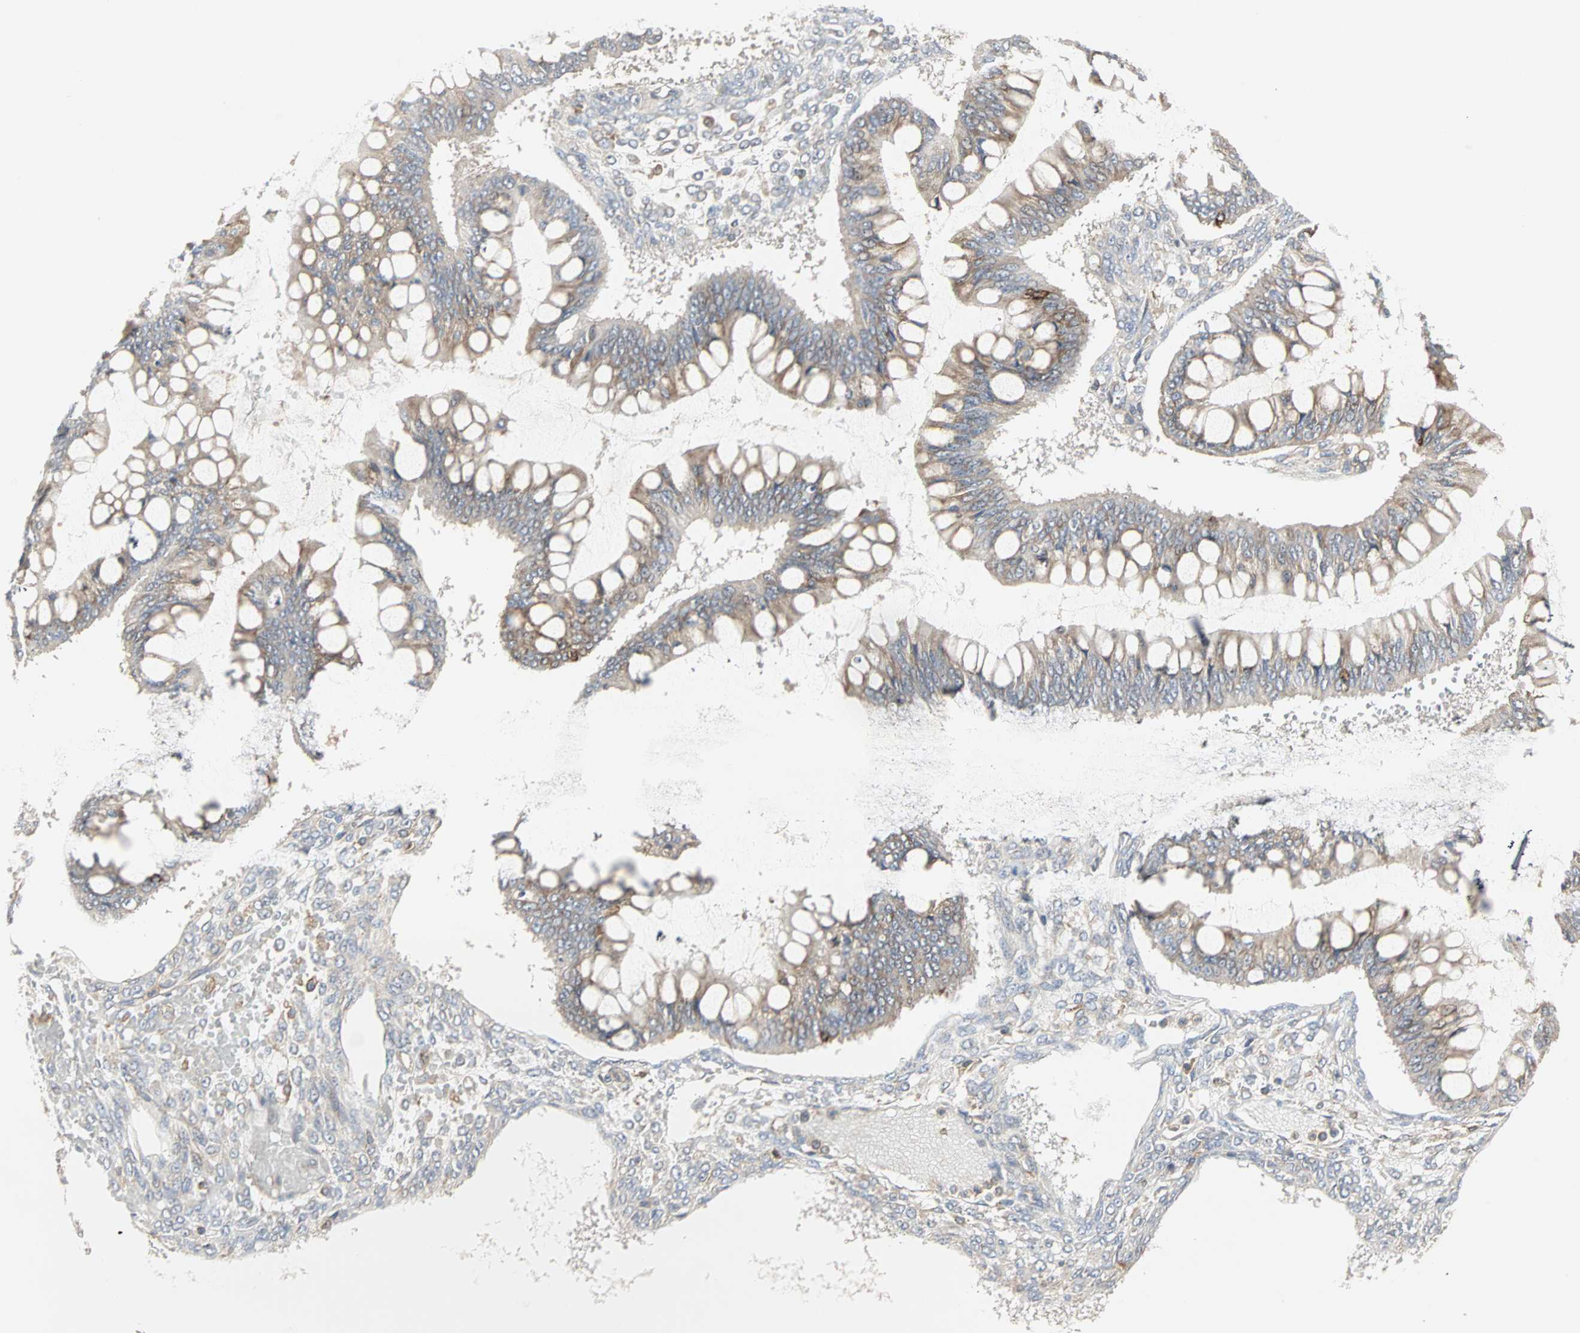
{"staining": {"intensity": "moderate", "quantity": ">75%", "location": "cytoplasmic/membranous"}, "tissue": "ovarian cancer", "cell_type": "Tumor cells", "image_type": "cancer", "snomed": [{"axis": "morphology", "description": "Cystadenocarcinoma, mucinous, NOS"}, {"axis": "topography", "description": "Ovary"}], "caption": "A histopathology image of human ovarian cancer (mucinous cystadenocarcinoma) stained for a protein reveals moderate cytoplasmic/membranous brown staining in tumor cells.", "gene": "GNAI2", "patient": {"sex": "female", "age": 73}}